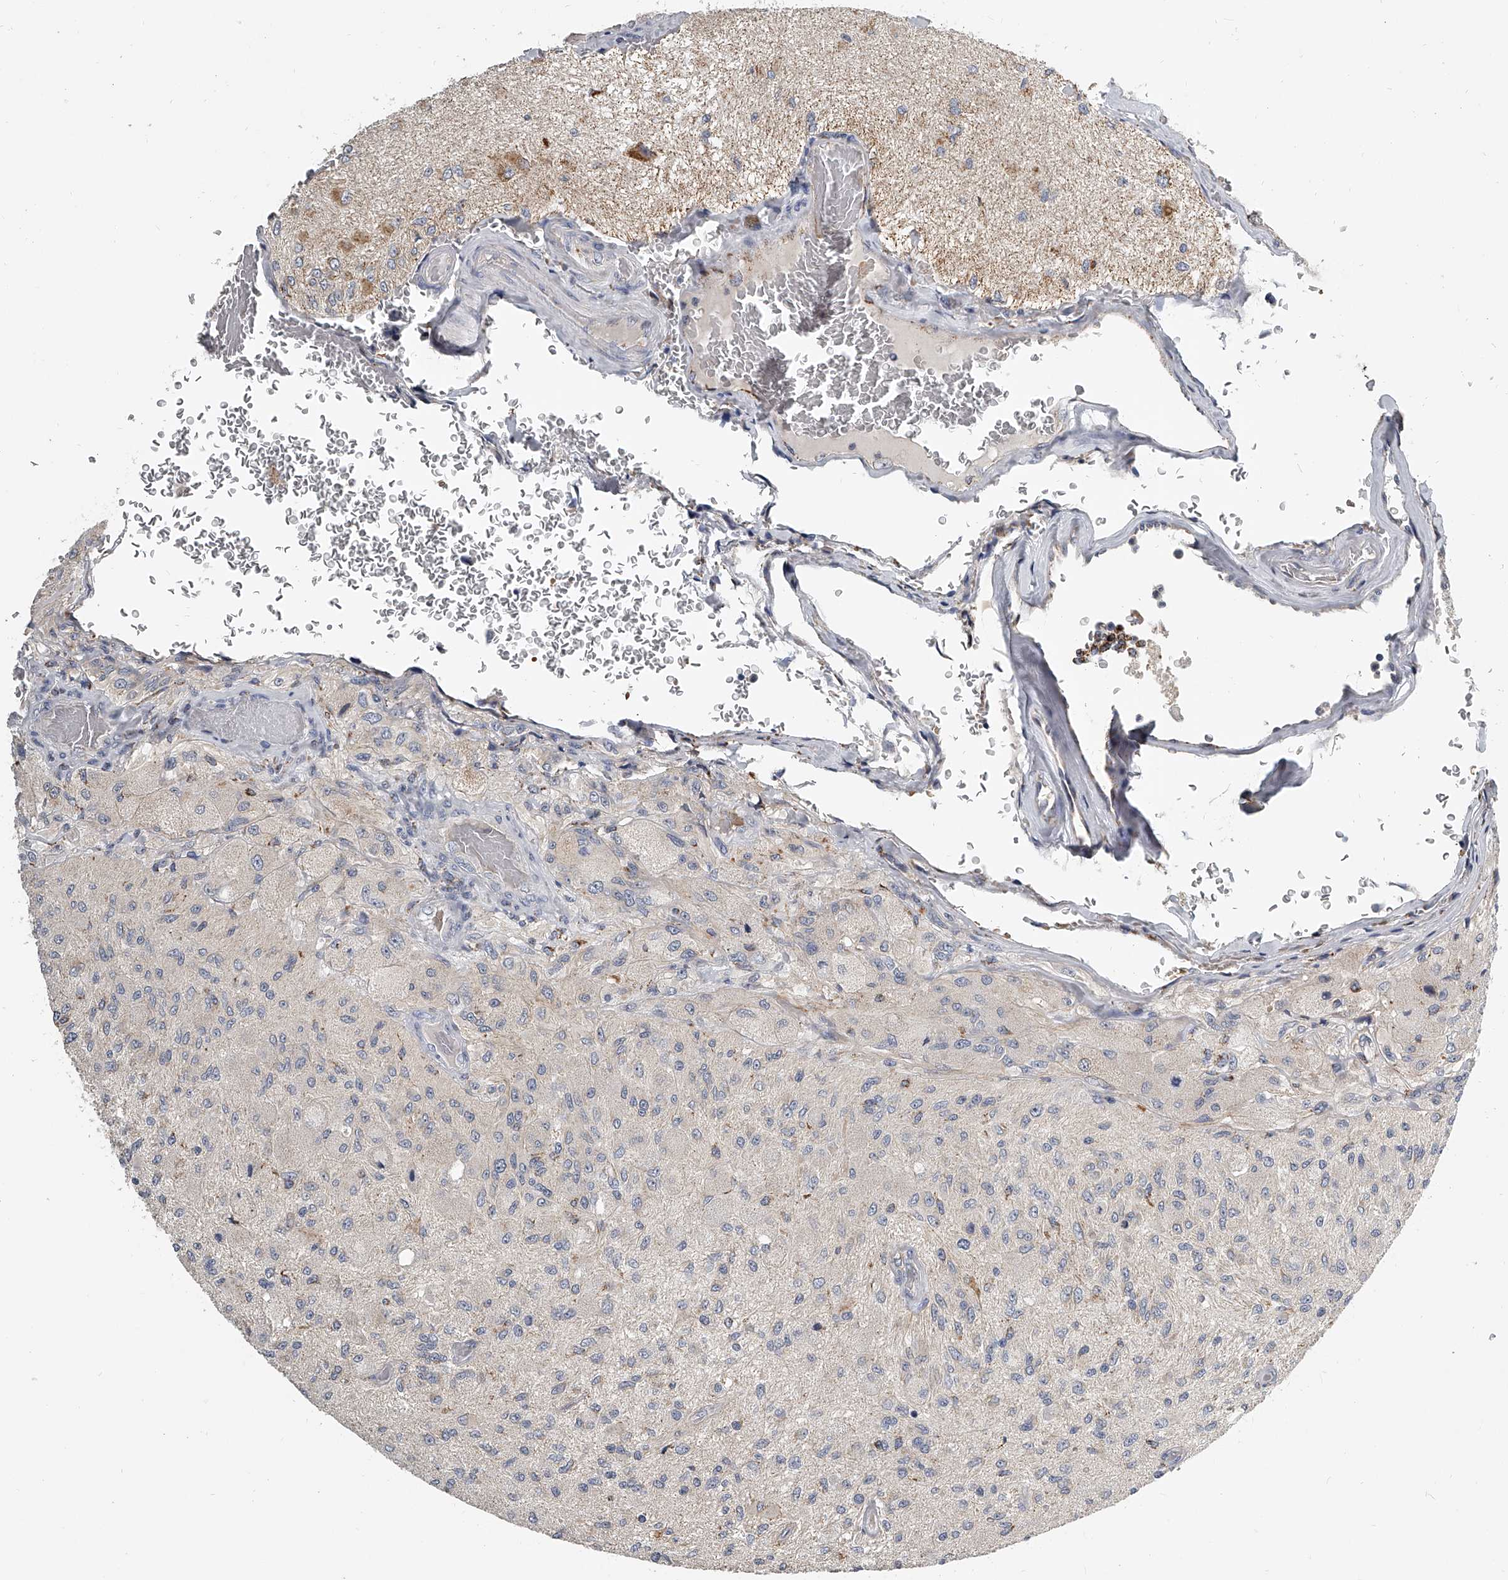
{"staining": {"intensity": "negative", "quantity": "none", "location": "none"}, "tissue": "glioma", "cell_type": "Tumor cells", "image_type": "cancer", "snomed": [{"axis": "morphology", "description": "Normal tissue, NOS"}, {"axis": "morphology", "description": "Glioma, malignant, High grade"}, {"axis": "topography", "description": "Cerebral cortex"}], "caption": "This is an immunohistochemistry micrograph of malignant glioma (high-grade). There is no expression in tumor cells.", "gene": "KLHL7", "patient": {"sex": "male", "age": 77}}